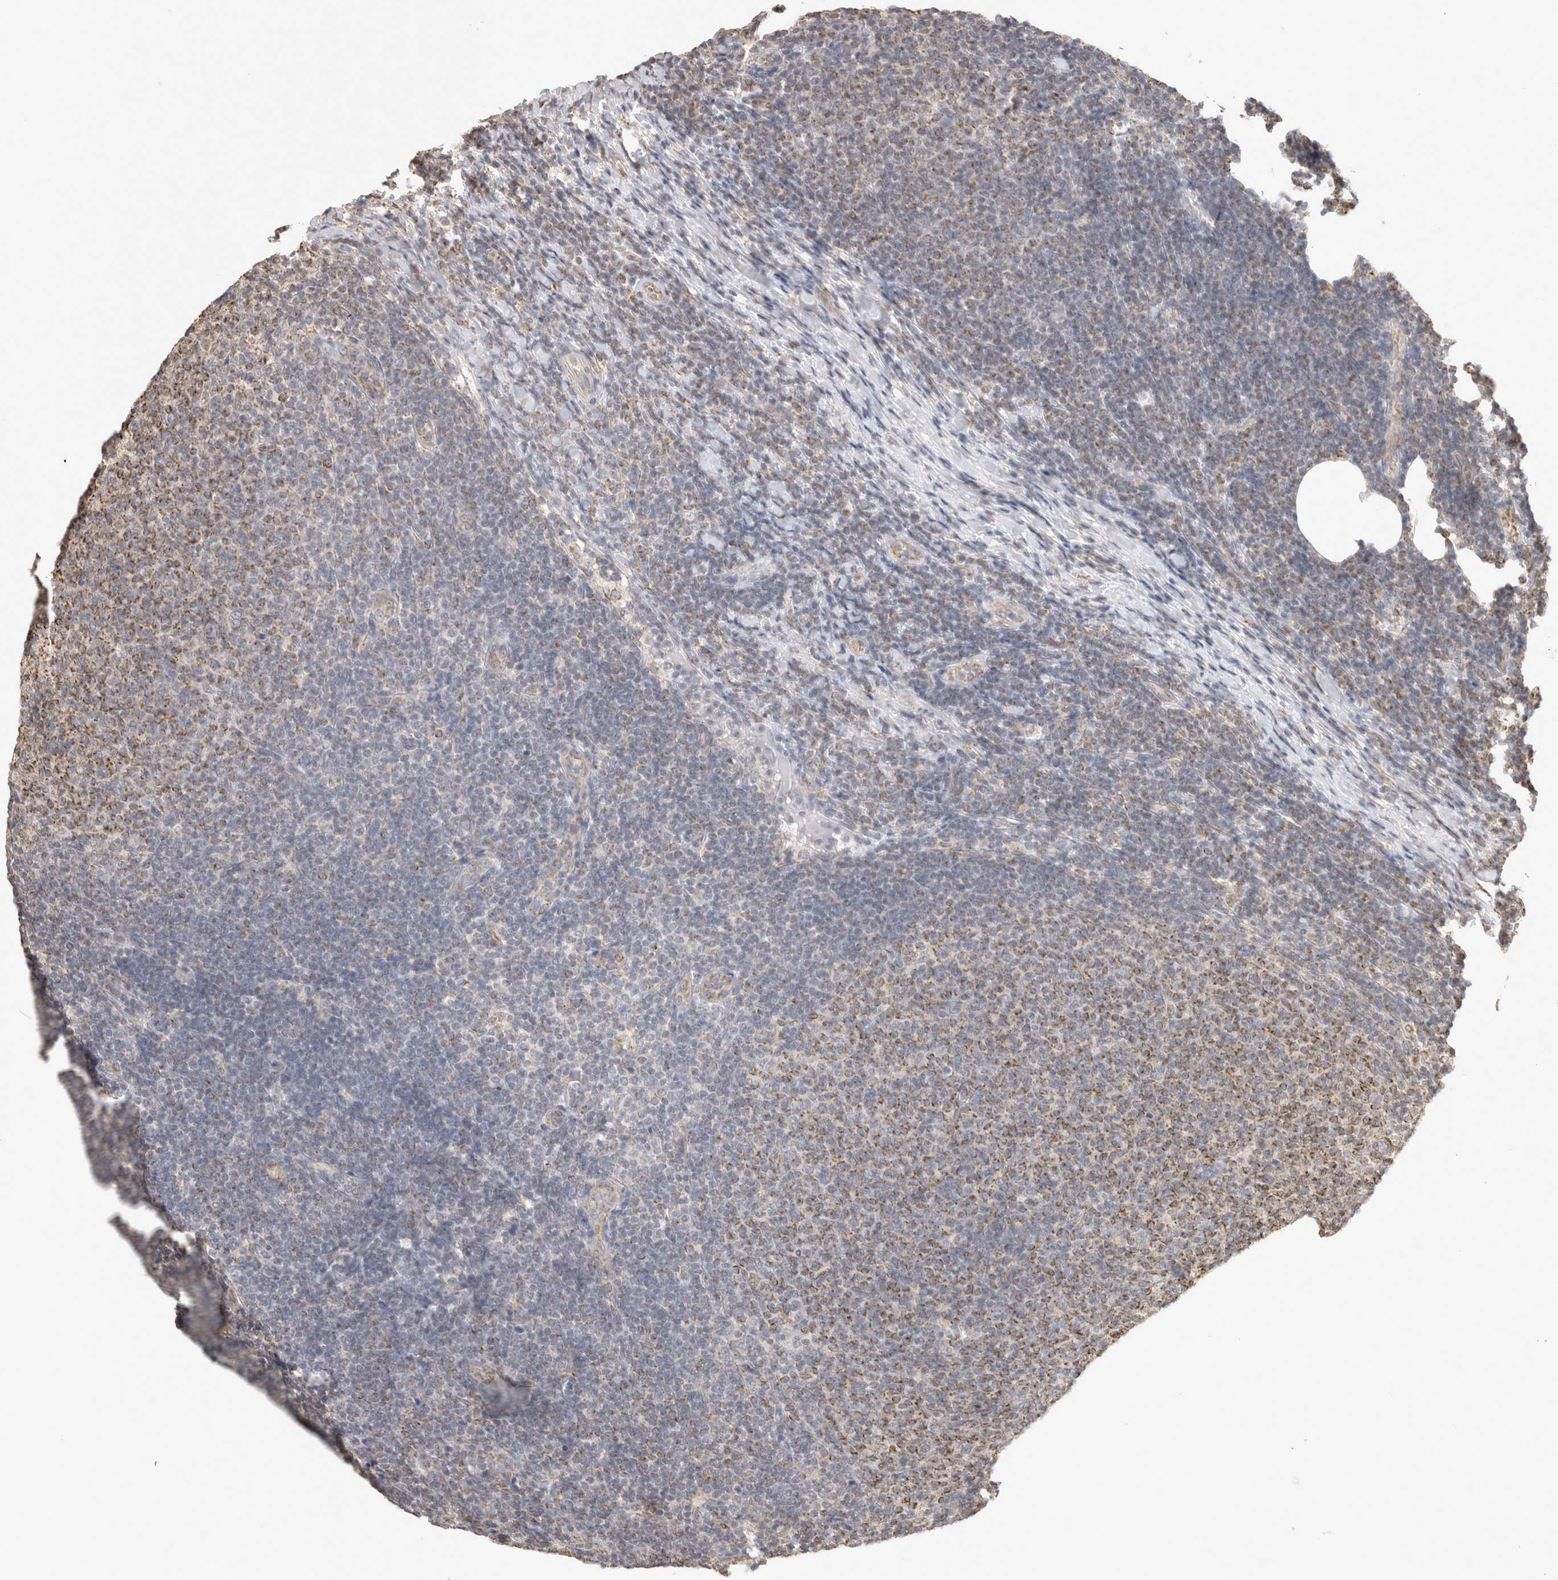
{"staining": {"intensity": "moderate", "quantity": "25%-75%", "location": "cytoplasmic/membranous"}, "tissue": "lymphoma", "cell_type": "Tumor cells", "image_type": "cancer", "snomed": [{"axis": "morphology", "description": "Malignant lymphoma, non-Hodgkin's type, Low grade"}, {"axis": "topography", "description": "Lymph node"}], "caption": "Malignant lymphoma, non-Hodgkin's type (low-grade) stained with a brown dye reveals moderate cytoplasmic/membranous positive expression in about 25%-75% of tumor cells.", "gene": "BNIP3L", "patient": {"sex": "male", "age": 66}}